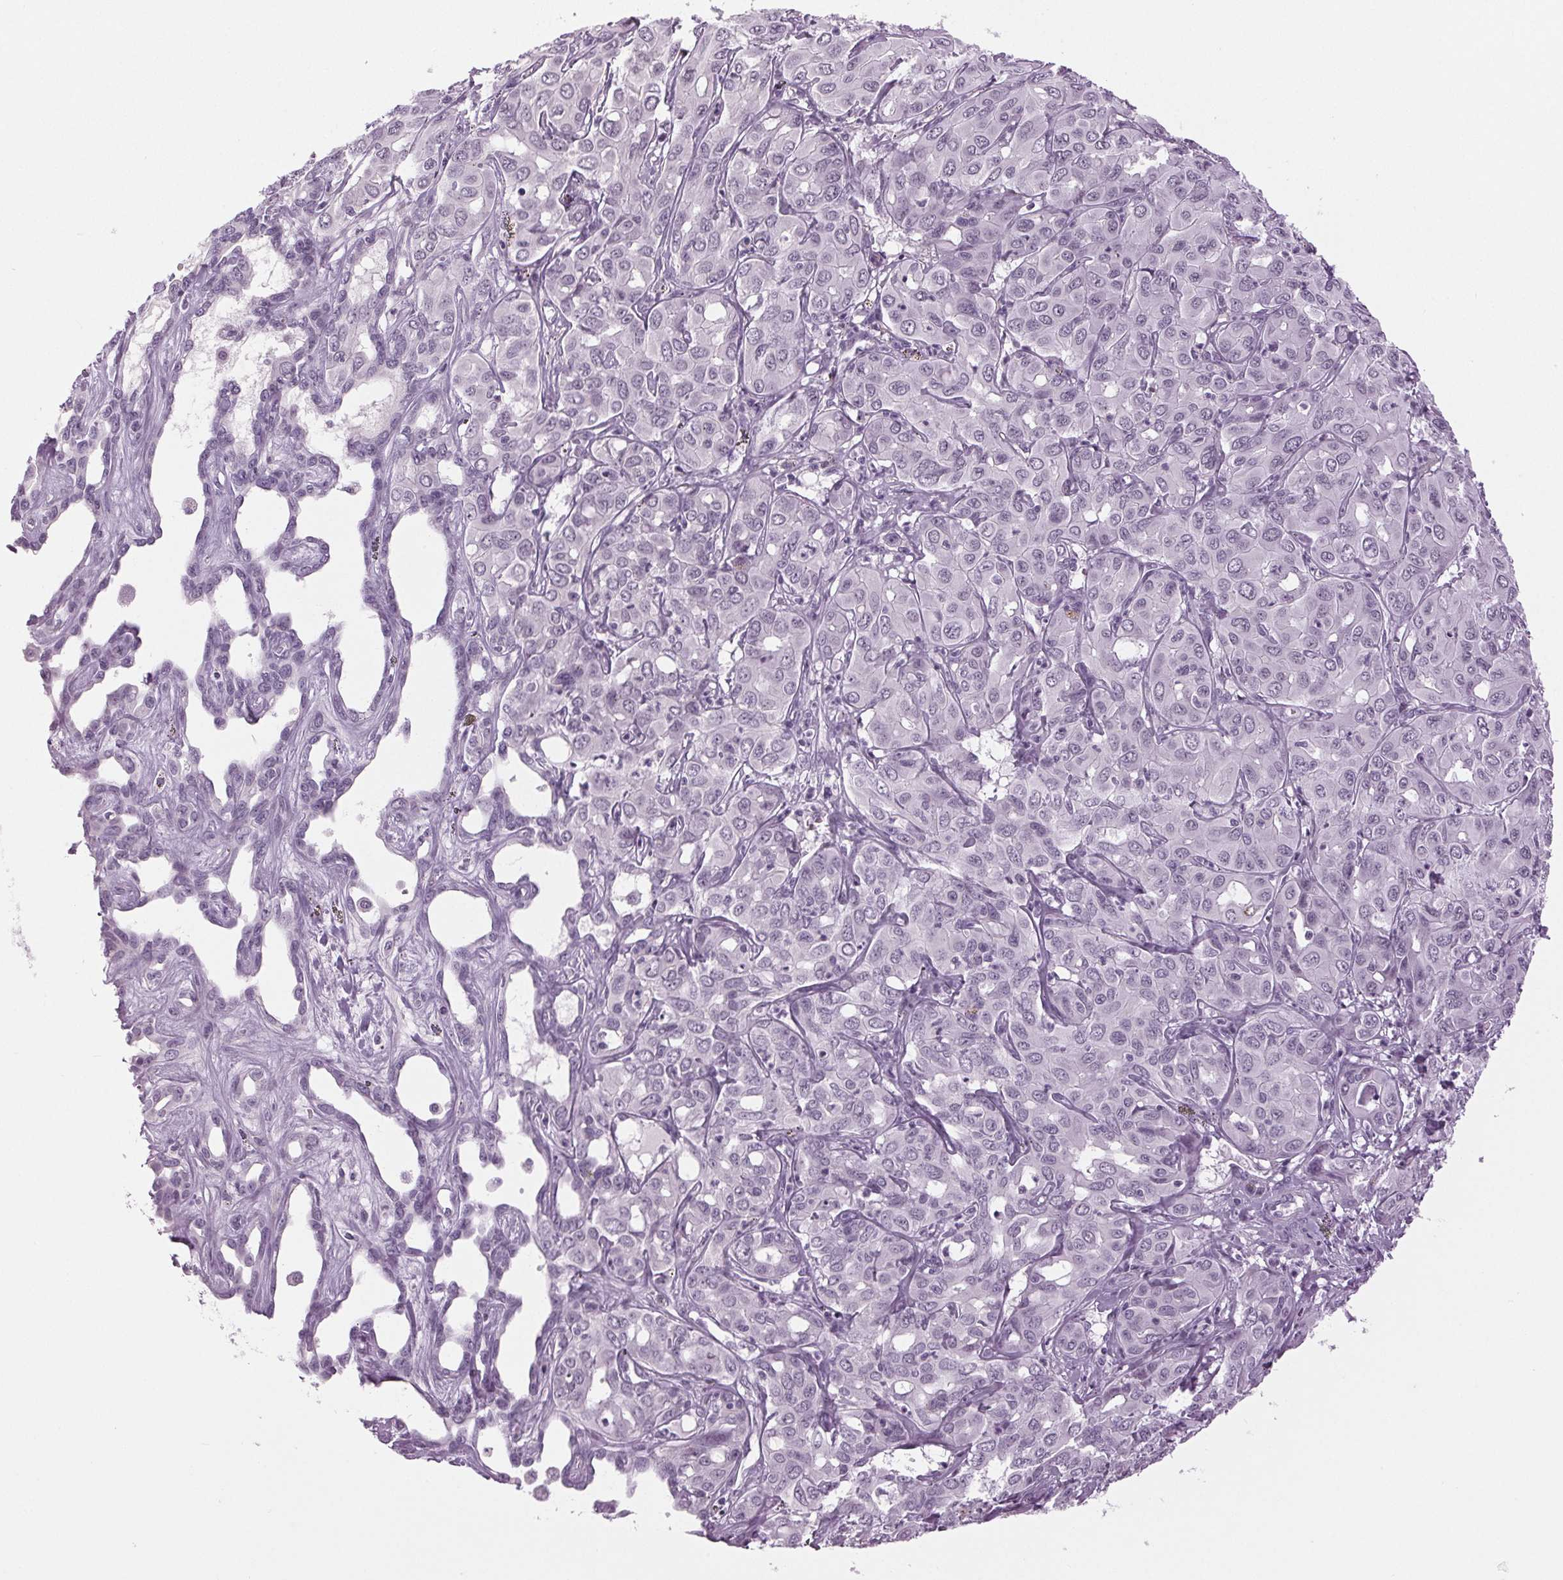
{"staining": {"intensity": "negative", "quantity": "none", "location": "none"}, "tissue": "liver cancer", "cell_type": "Tumor cells", "image_type": "cancer", "snomed": [{"axis": "morphology", "description": "Cholangiocarcinoma"}, {"axis": "topography", "description": "Liver"}], "caption": "A photomicrograph of human liver cancer (cholangiocarcinoma) is negative for staining in tumor cells. (DAB immunohistochemistry visualized using brightfield microscopy, high magnification).", "gene": "DNAH12", "patient": {"sex": "female", "age": 60}}